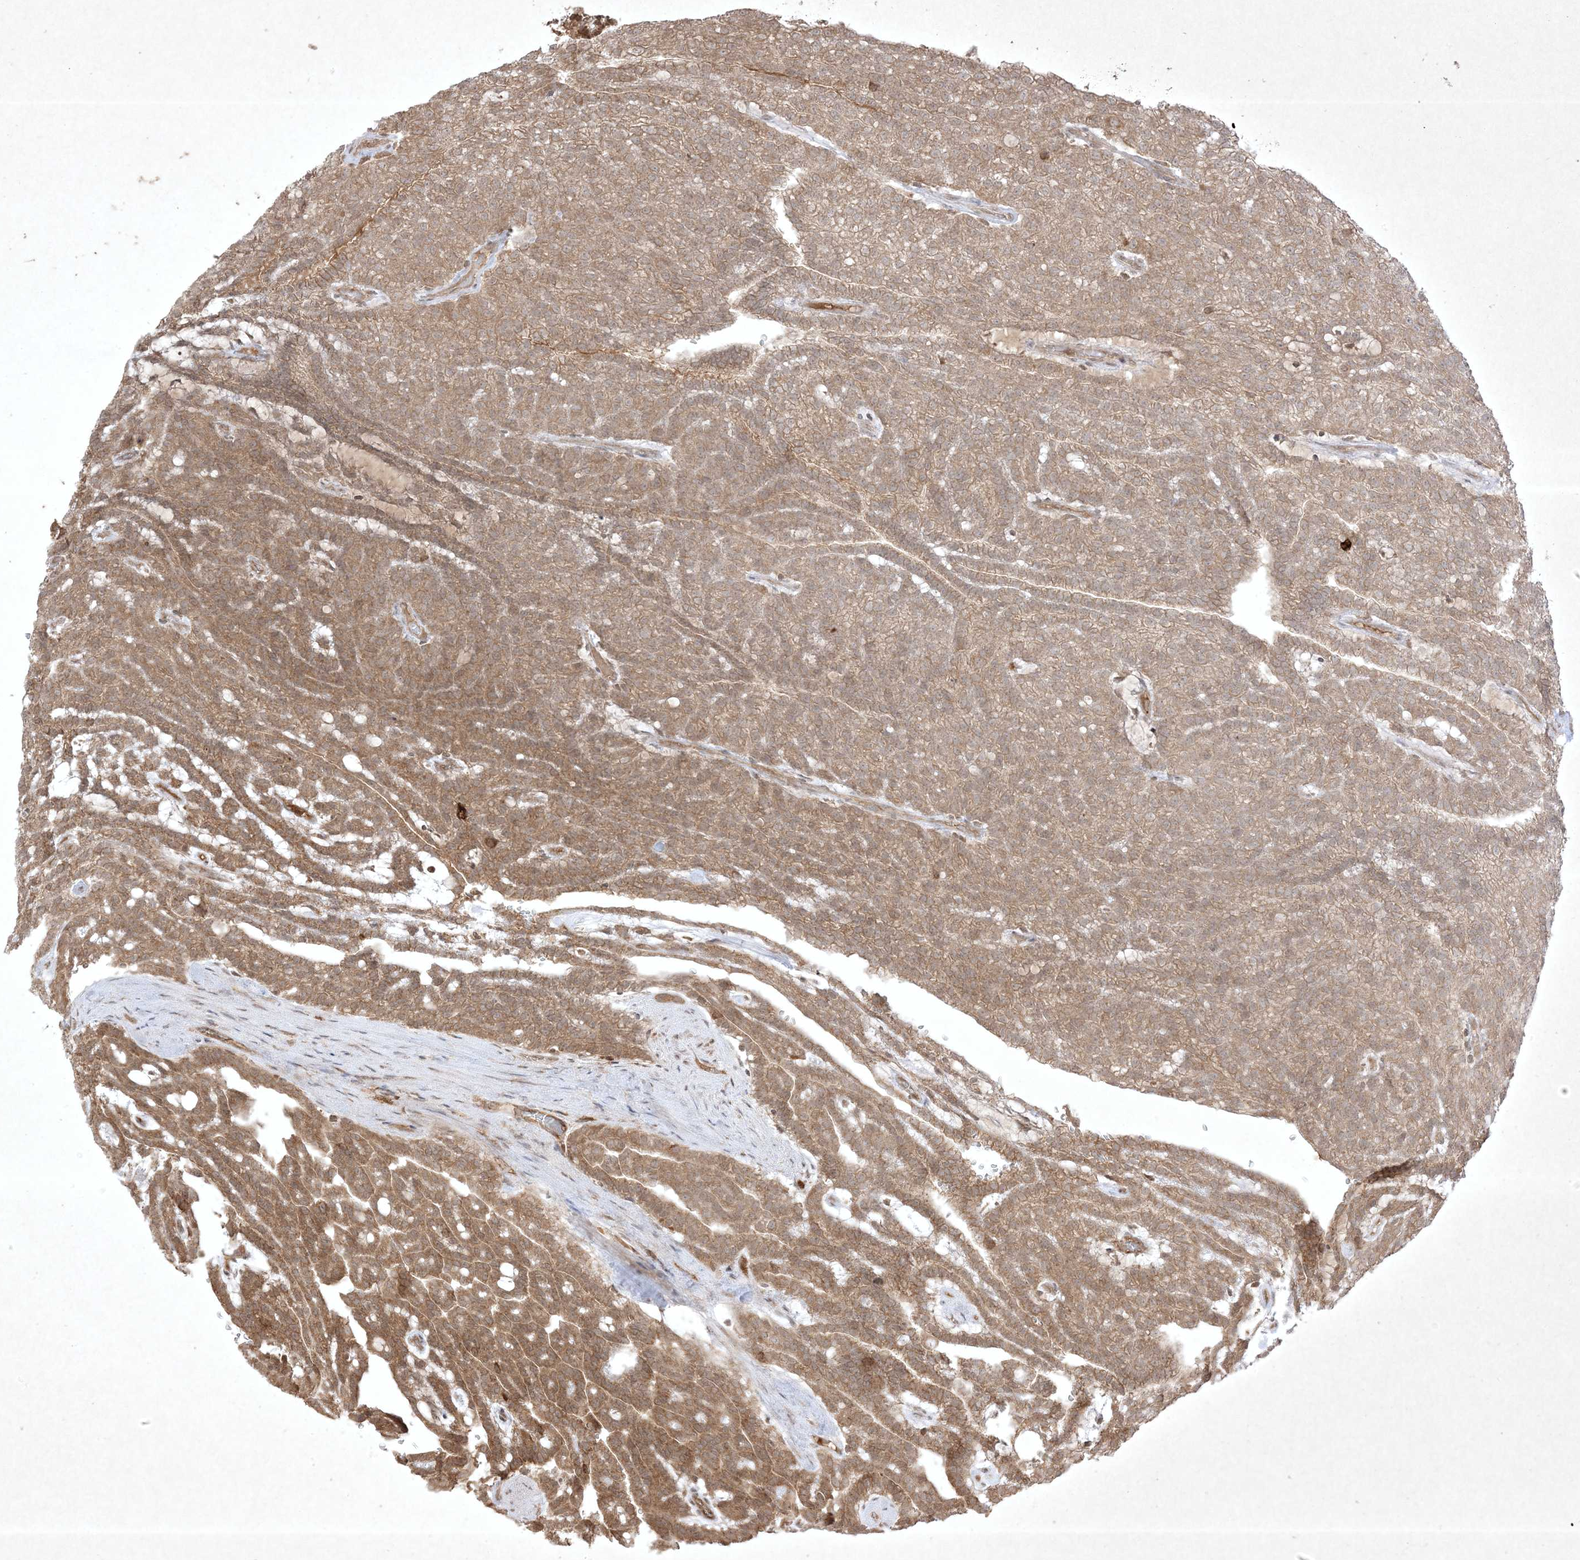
{"staining": {"intensity": "moderate", "quantity": ">75%", "location": "cytoplasmic/membranous"}, "tissue": "renal cancer", "cell_type": "Tumor cells", "image_type": "cancer", "snomed": [{"axis": "morphology", "description": "Adenocarcinoma, NOS"}, {"axis": "topography", "description": "Kidney"}], "caption": "This micrograph shows IHC staining of human adenocarcinoma (renal), with medium moderate cytoplasmic/membranous expression in approximately >75% of tumor cells.", "gene": "PTK6", "patient": {"sex": "male", "age": 63}}